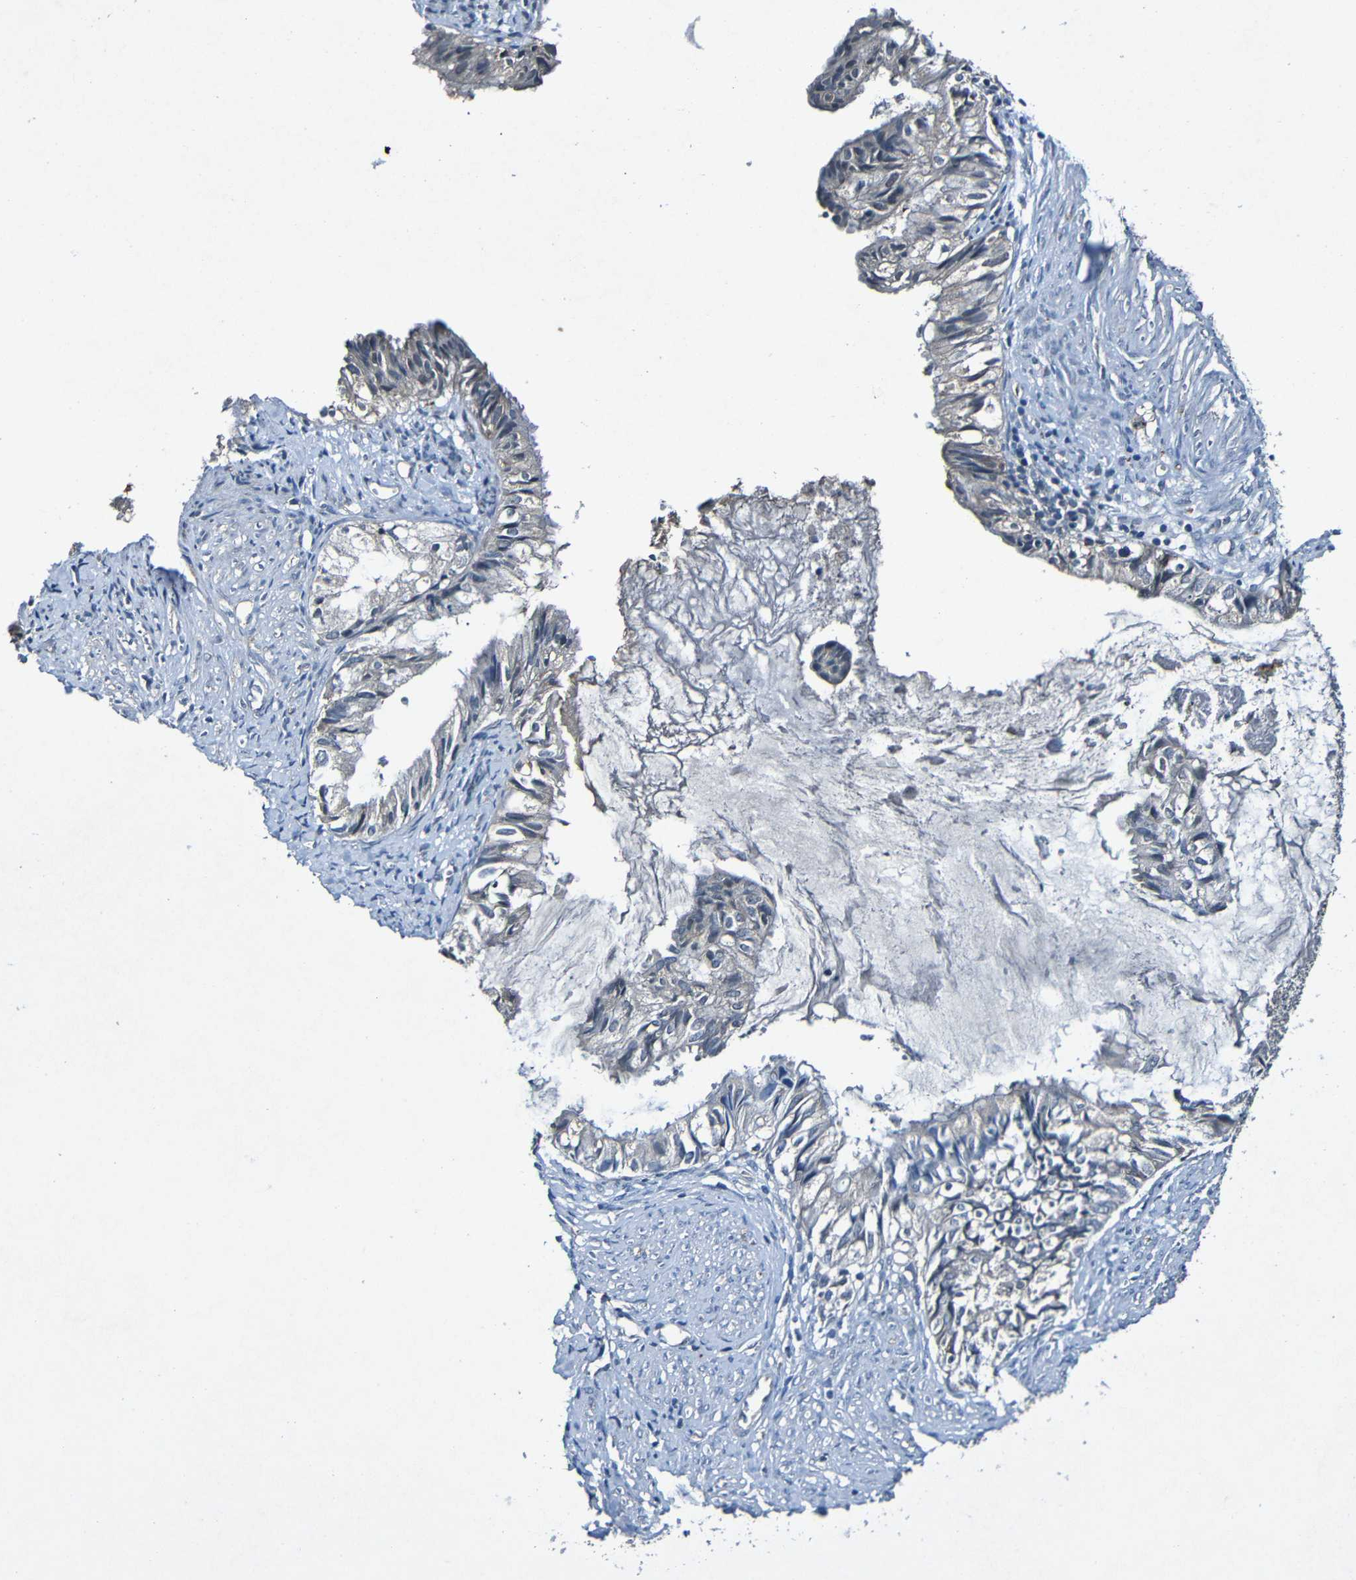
{"staining": {"intensity": "negative", "quantity": "none", "location": "none"}, "tissue": "cervical cancer", "cell_type": "Tumor cells", "image_type": "cancer", "snomed": [{"axis": "morphology", "description": "Normal tissue, NOS"}, {"axis": "morphology", "description": "Adenocarcinoma, NOS"}, {"axis": "topography", "description": "Cervix"}, {"axis": "topography", "description": "Endometrium"}], "caption": "High power microscopy histopathology image of an immunohistochemistry micrograph of adenocarcinoma (cervical), revealing no significant expression in tumor cells.", "gene": "LRRC70", "patient": {"sex": "female", "age": 86}}